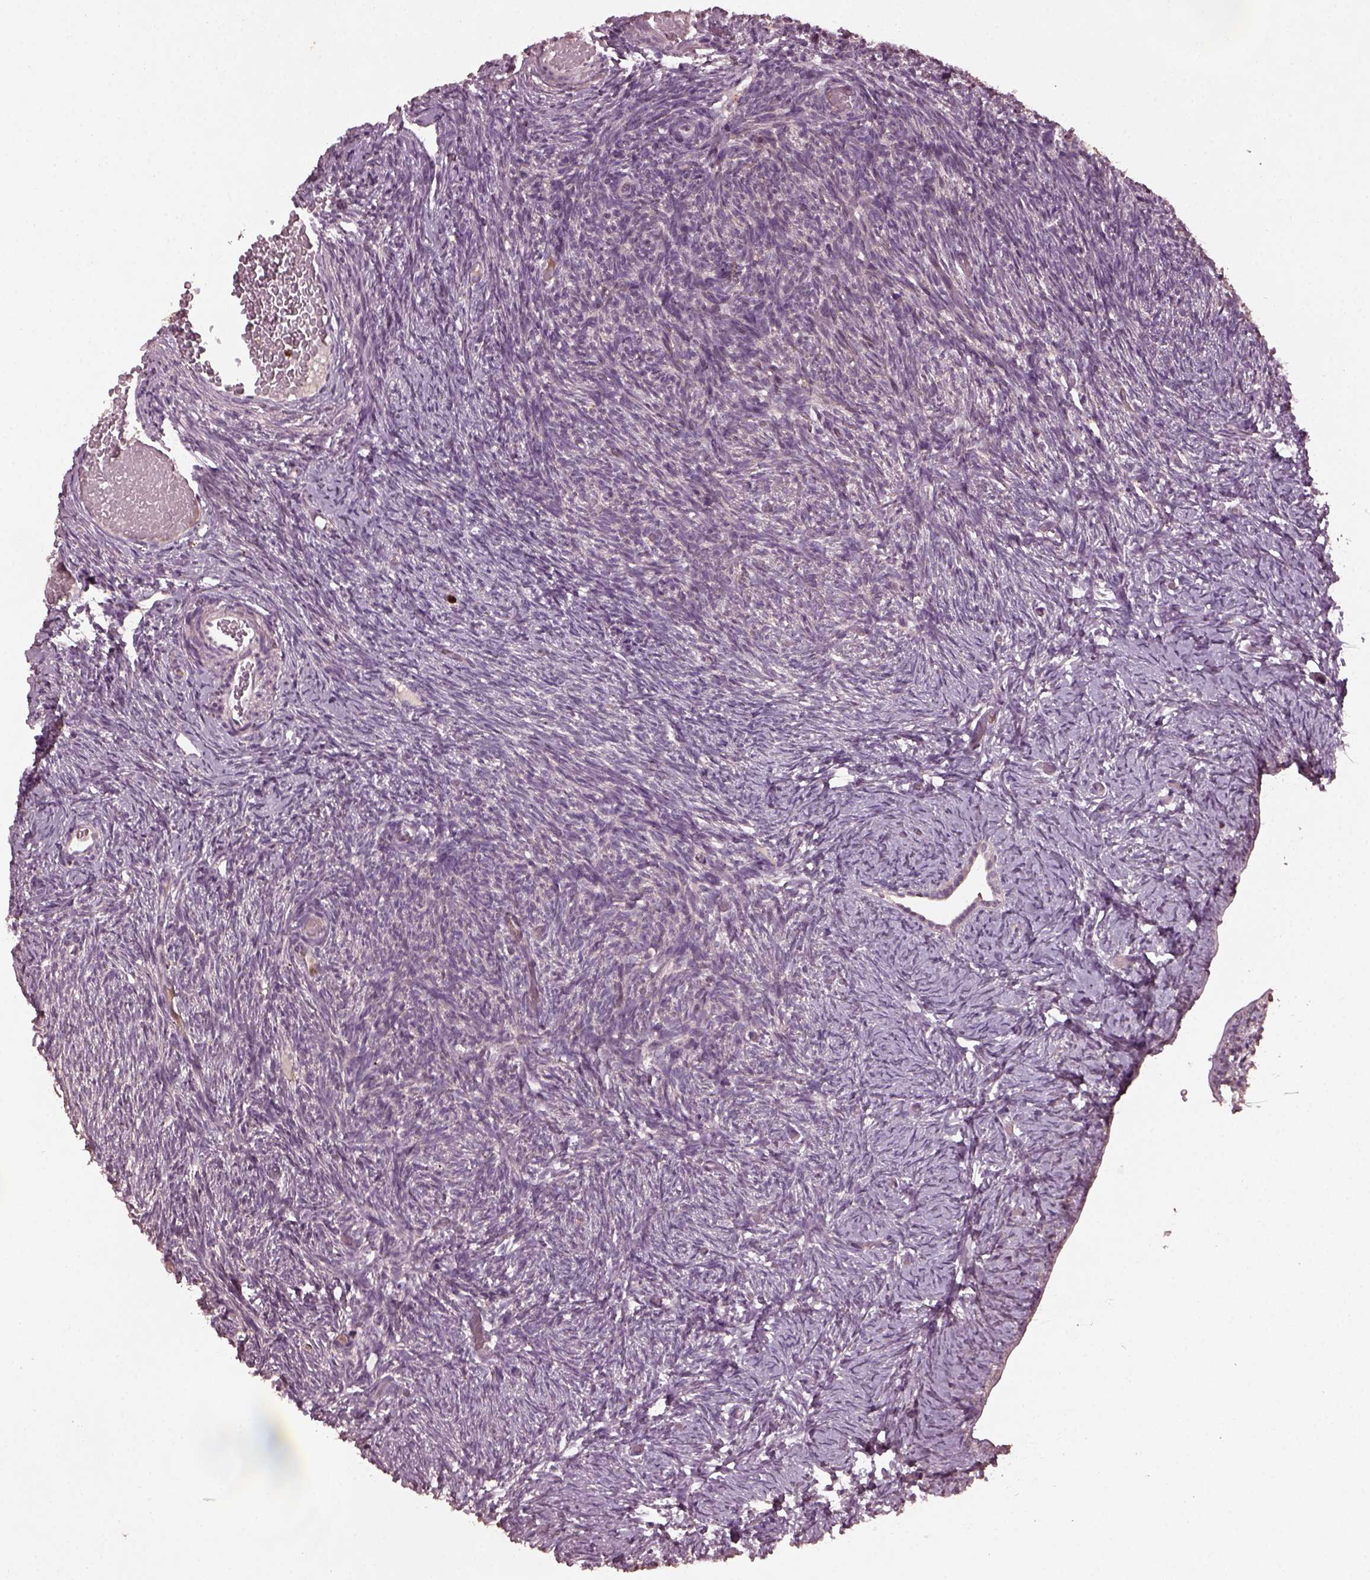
{"staining": {"intensity": "moderate", "quantity": ">75%", "location": "cytoplasmic/membranous"}, "tissue": "ovary", "cell_type": "Follicle cells", "image_type": "normal", "snomed": [{"axis": "morphology", "description": "Normal tissue, NOS"}, {"axis": "topography", "description": "Ovary"}], "caption": "This is a histology image of IHC staining of unremarkable ovary, which shows moderate staining in the cytoplasmic/membranous of follicle cells.", "gene": "RUFY3", "patient": {"sex": "female", "age": 39}}